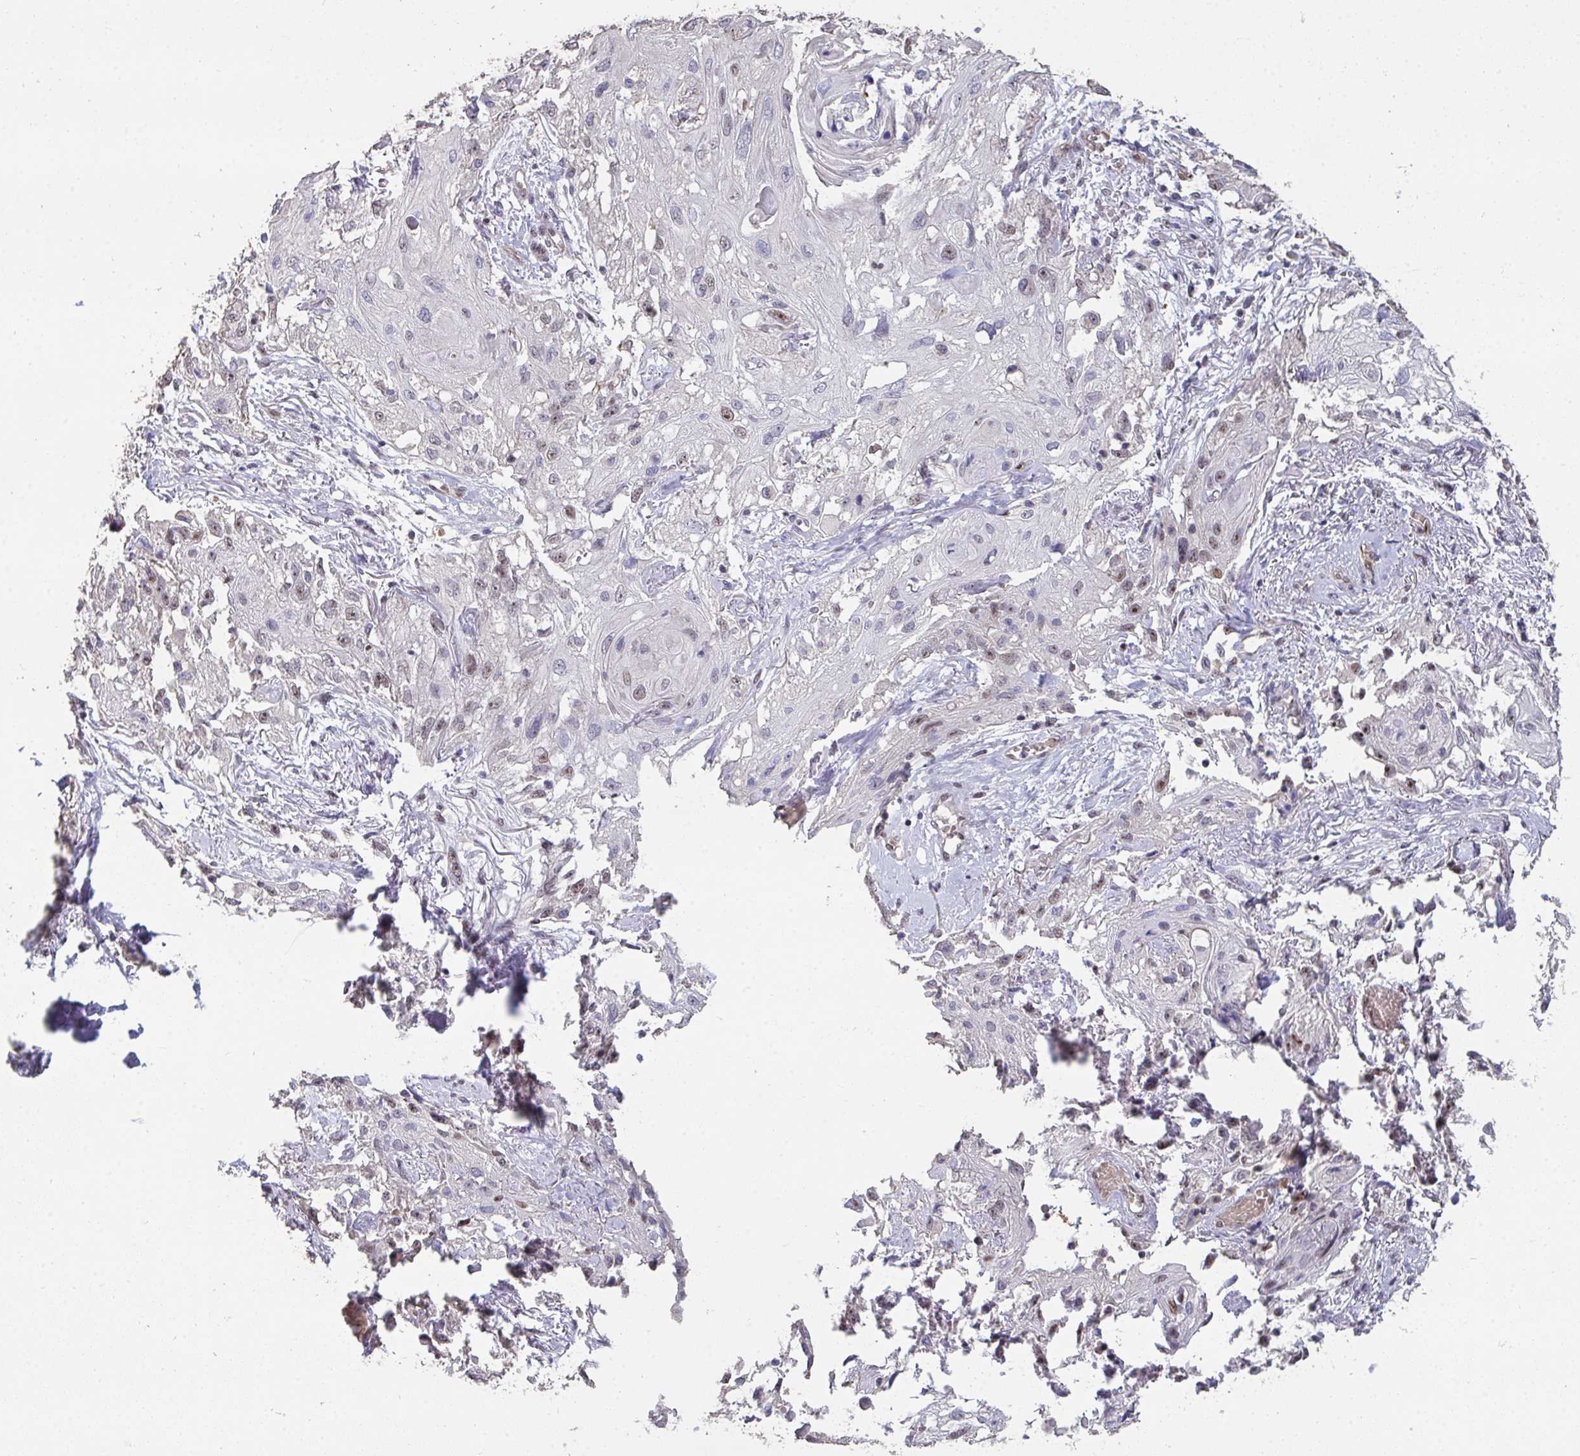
{"staining": {"intensity": "weak", "quantity": "25%-75%", "location": "cytoplasmic/membranous"}, "tissue": "skin cancer", "cell_type": "Tumor cells", "image_type": "cancer", "snomed": [{"axis": "morphology", "description": "Squamous cell carcinoma, NOS"}, {"axis": "topography", "description": "Skin"}, {"axis": "topography", "description": "Vulva"}], "caption": "Immunohistochemistry (IHC) of human squamous cell carcinoma (skin) displays low levels of weak cytoplasmic/membranous staining in approximately 25%-75% of tumor cells.", "gene": "SENP3", "patient": {"sex": "female", "age": 86}}